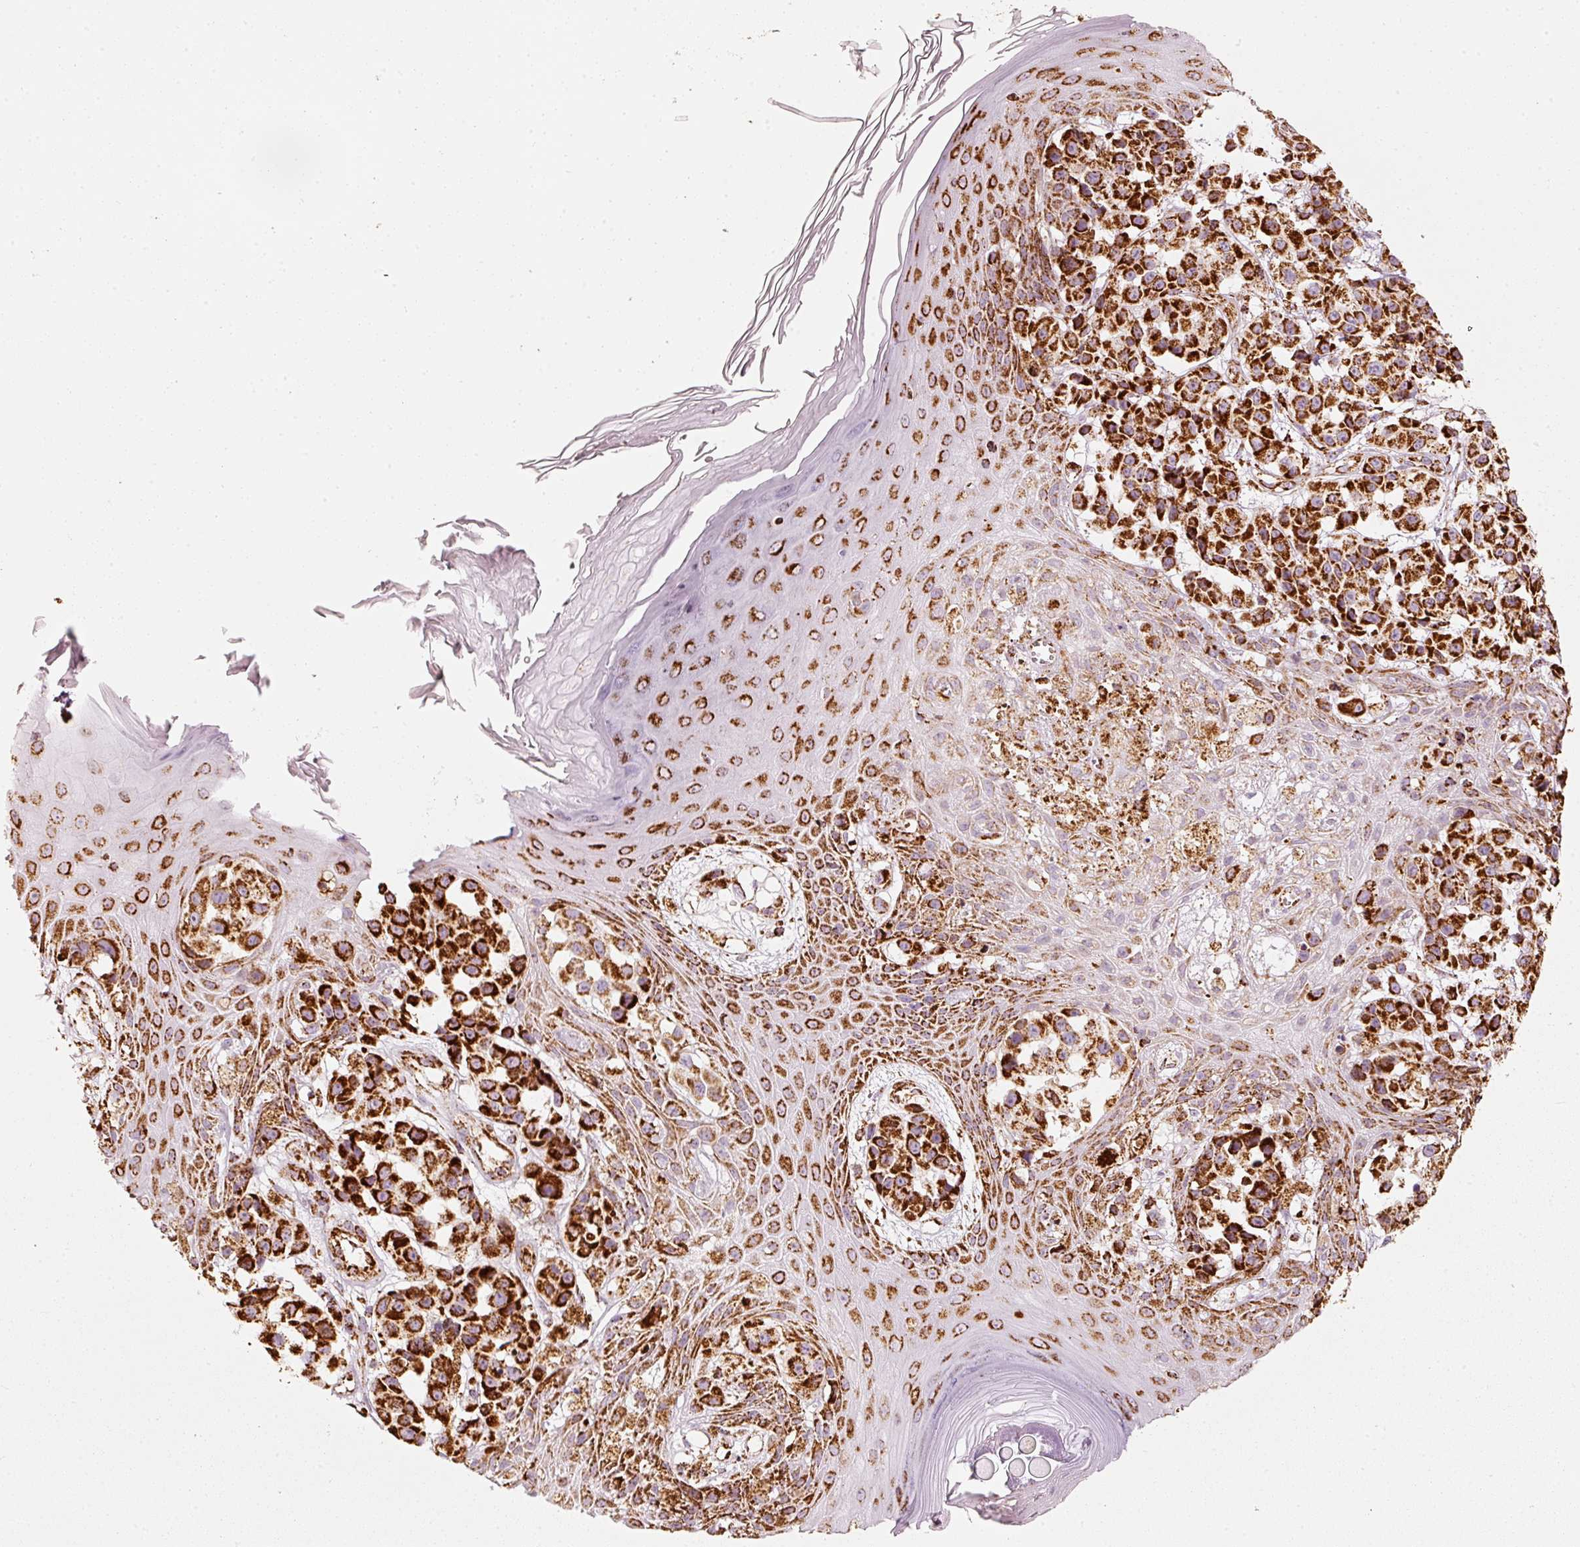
{"staining": {"intensity": "strong", "quantity": ">75%", "location": "cytoplasmic/membranous"}, "tissue": "melanoma", "cell_type": "Tumor cells", "image_type": "cancer", "snomed": [{"axis": "morphology", "description": "Malignant melanoma, NOS"}, {"axis": "topography", "description": "Skin"}], "caption": "IHC image of human melanoma stained for a protein (brown), which shows high levels of strong cytoplasmic/membranous expression in approximately >75% of tumor cells.", "gene": "MT-CO2", "patient": {"sex": "male", "age": 39}}